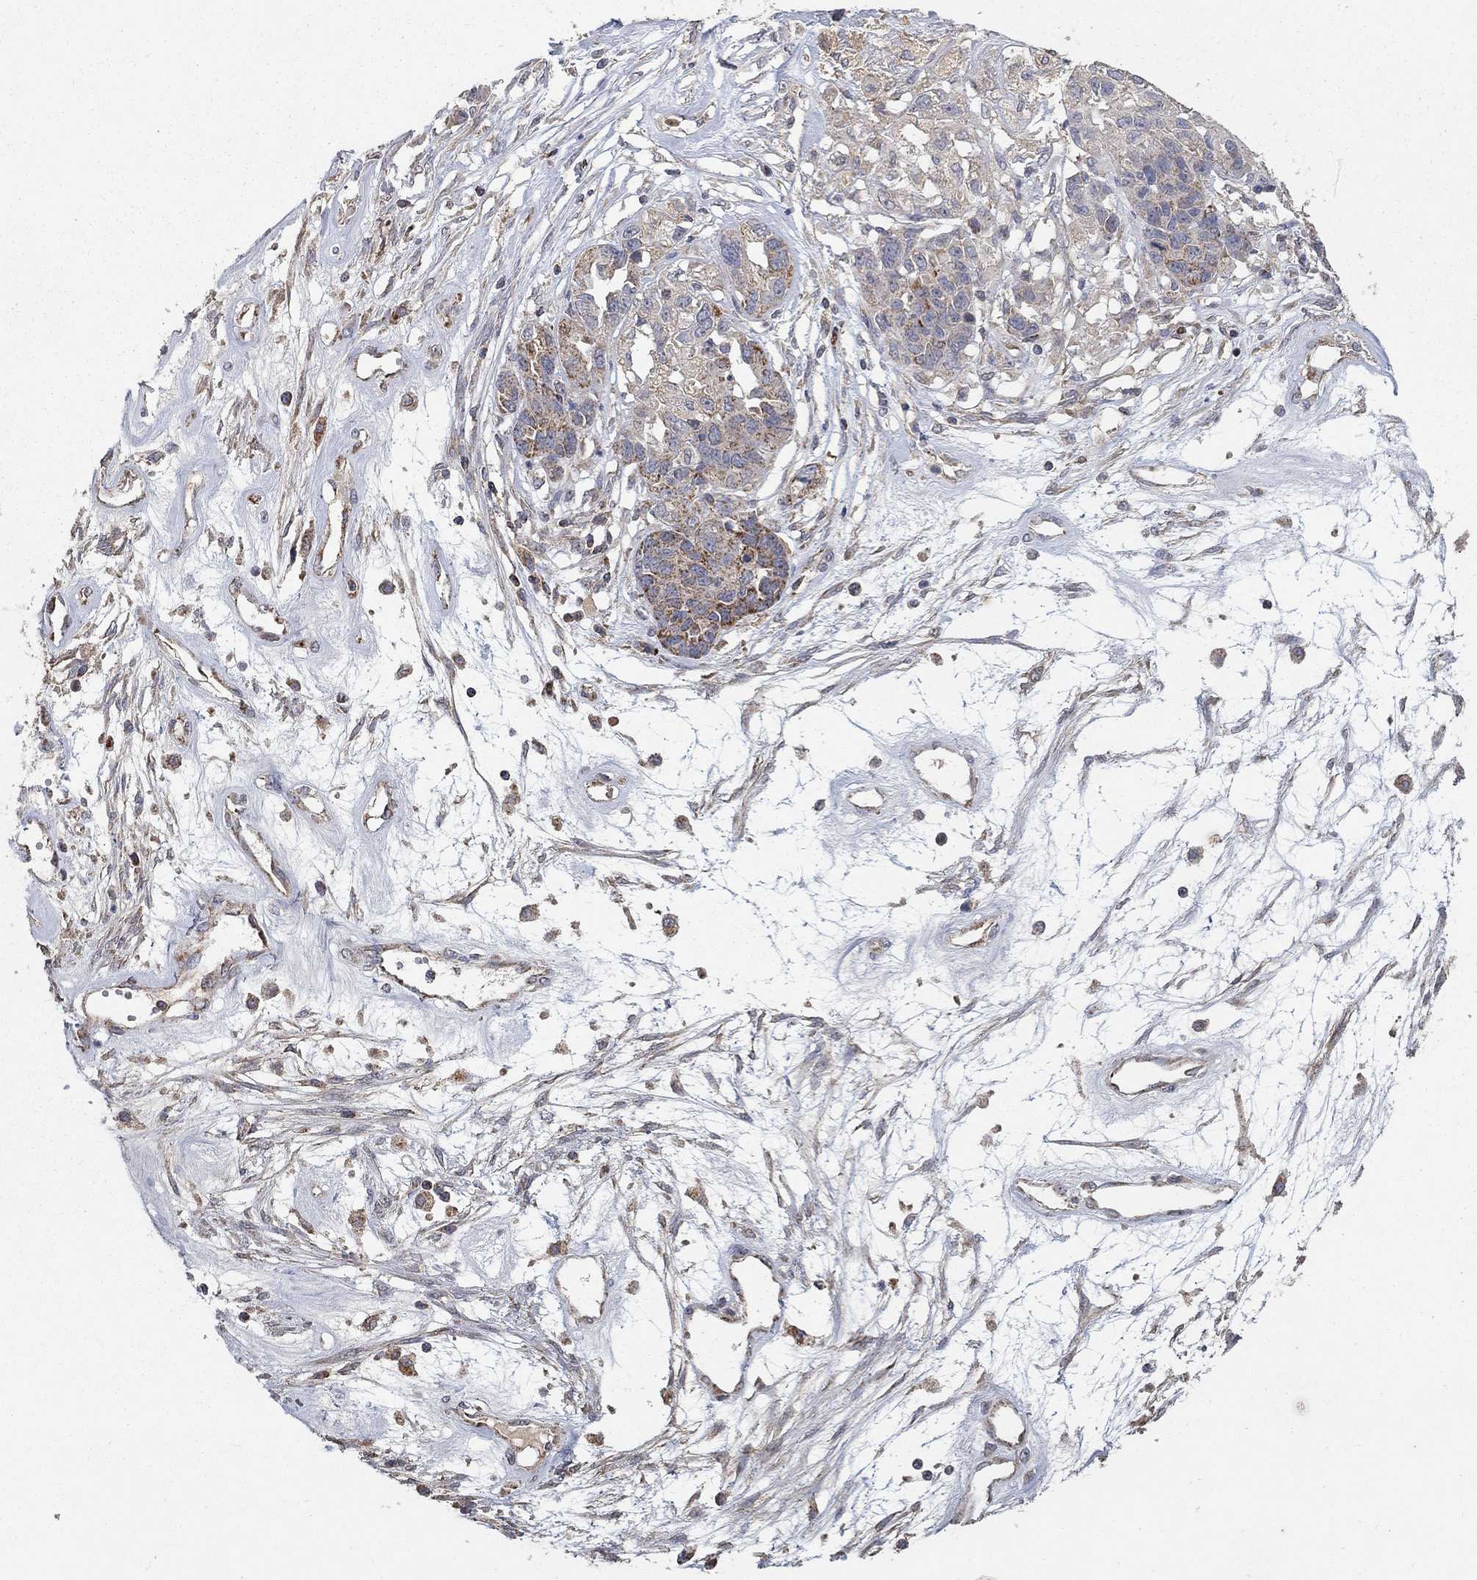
{"staining": {"intensity": "strong", "quantity": "25%-75%", "location": "cytoplasmic/membranous"}, "tissue": "ovarian cancer", "cell_type": "Tumor cells", "image_type": "cancer", "snomed": [{"axis": "morphology", "description": "Cystadenocarcinoma, serous, NOS"}, {"axis": "topography", "description": "Ovary"}], "caption": "The image shows a brown stain indicating the presence of a protein in the cytoplasmic/membranous of tumor cells in ovarian cancer. The staining is performed using DAB (3,3'-diaminobenzidine) brown chromogen to label protein expression. The nuclei are counter-stained blue using hematoxylin.", "gene": "GPSM1", "patient": {"sex": "female", "age": 87}}